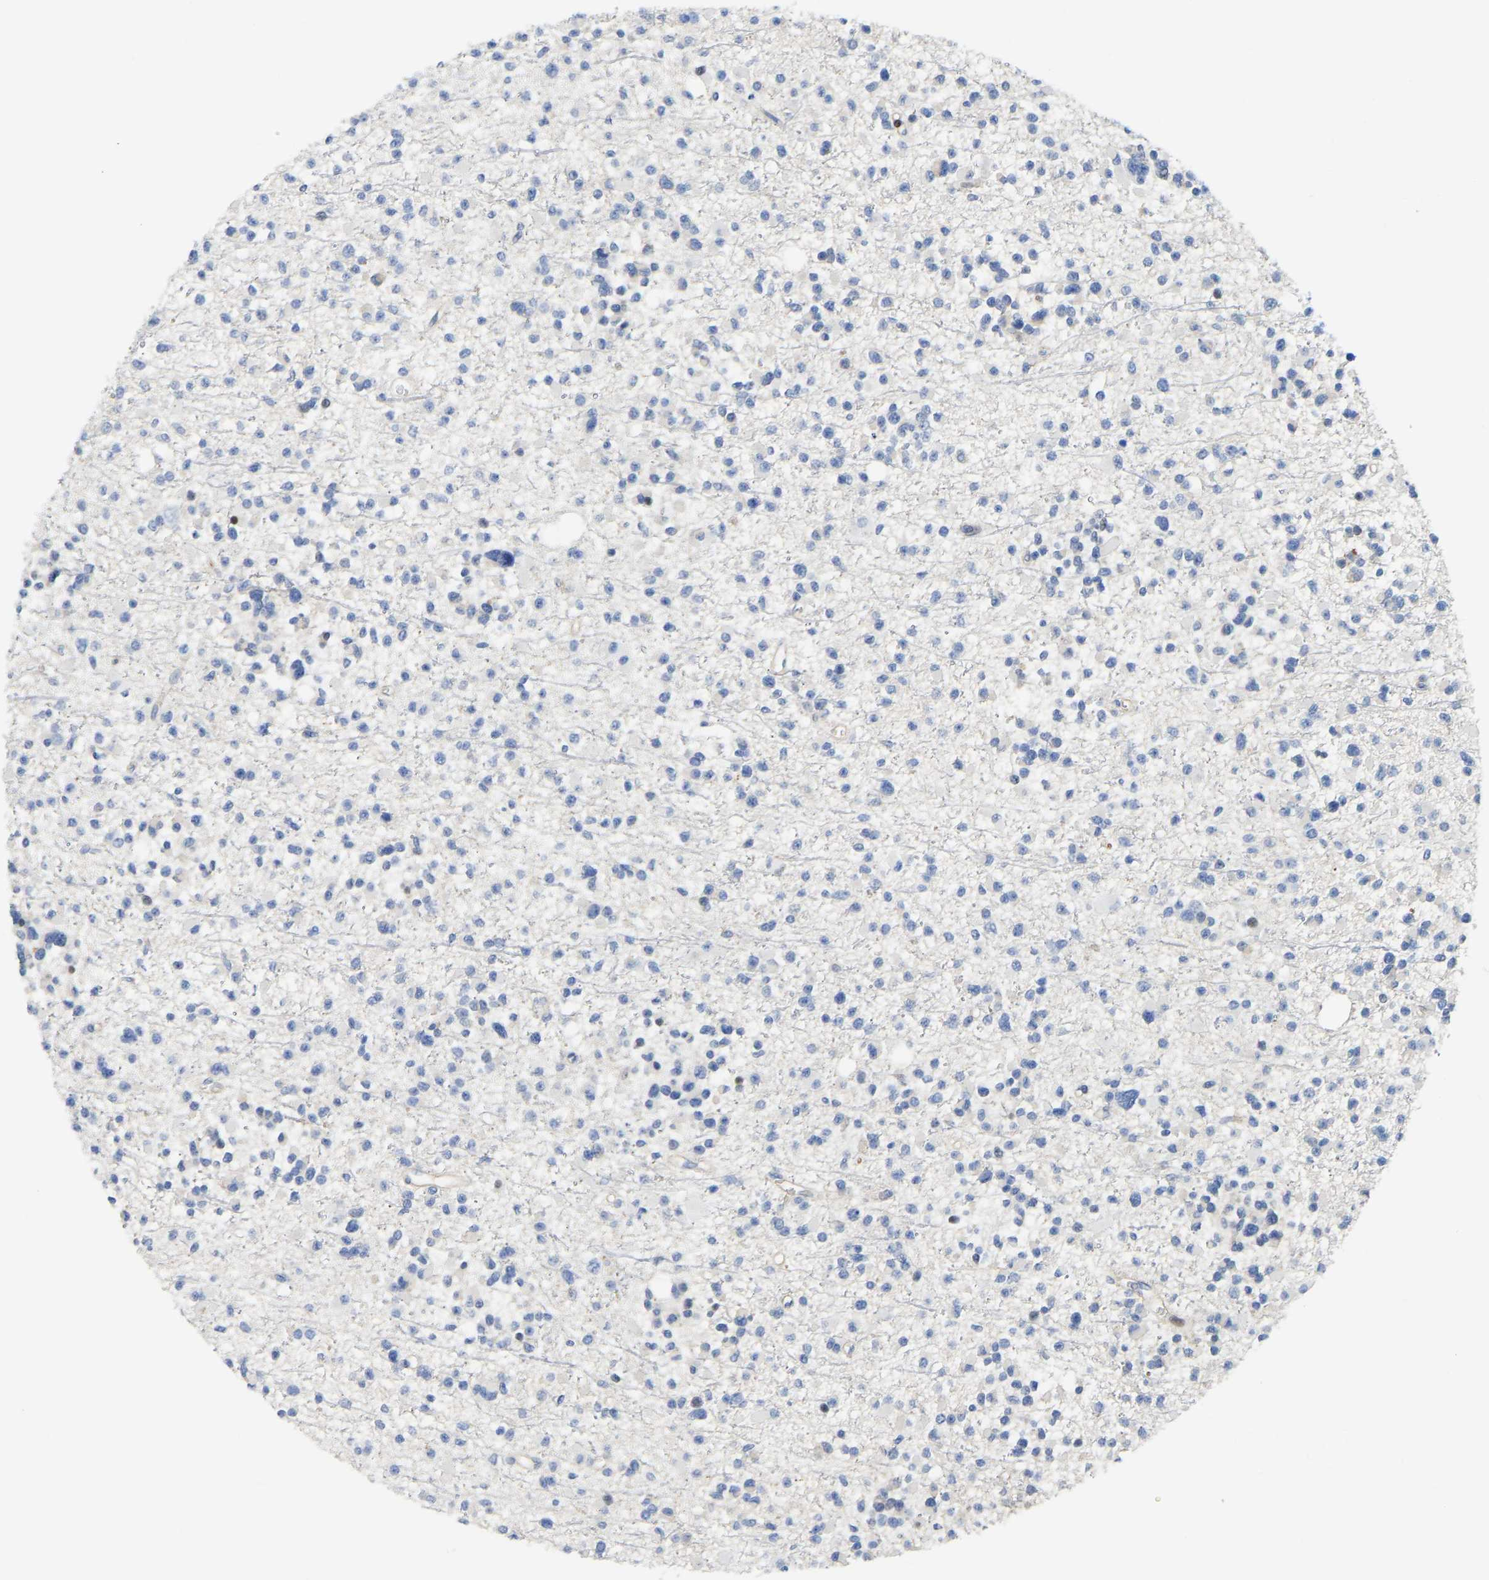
{"staining": {"intensity": "negative", "quantity": "none", "location": "none"}, "tissue": "glioma", "cell_type": "Tumor cells", "image_type": "cancer", "snomed": [{"axis": "morphology", "description": "Glioma, malignant, Low grade"}, {"axis": "topography", "description": "Brain"}], "caption": "This image is of glioma stained with immunohistochemistry (IHC) to label a protein in brown with the nuclei are counter-stained blue. There is no expression in tumor cells.", "gene": "HDAC5", "patient": {"sex": "female", "age": 22}}